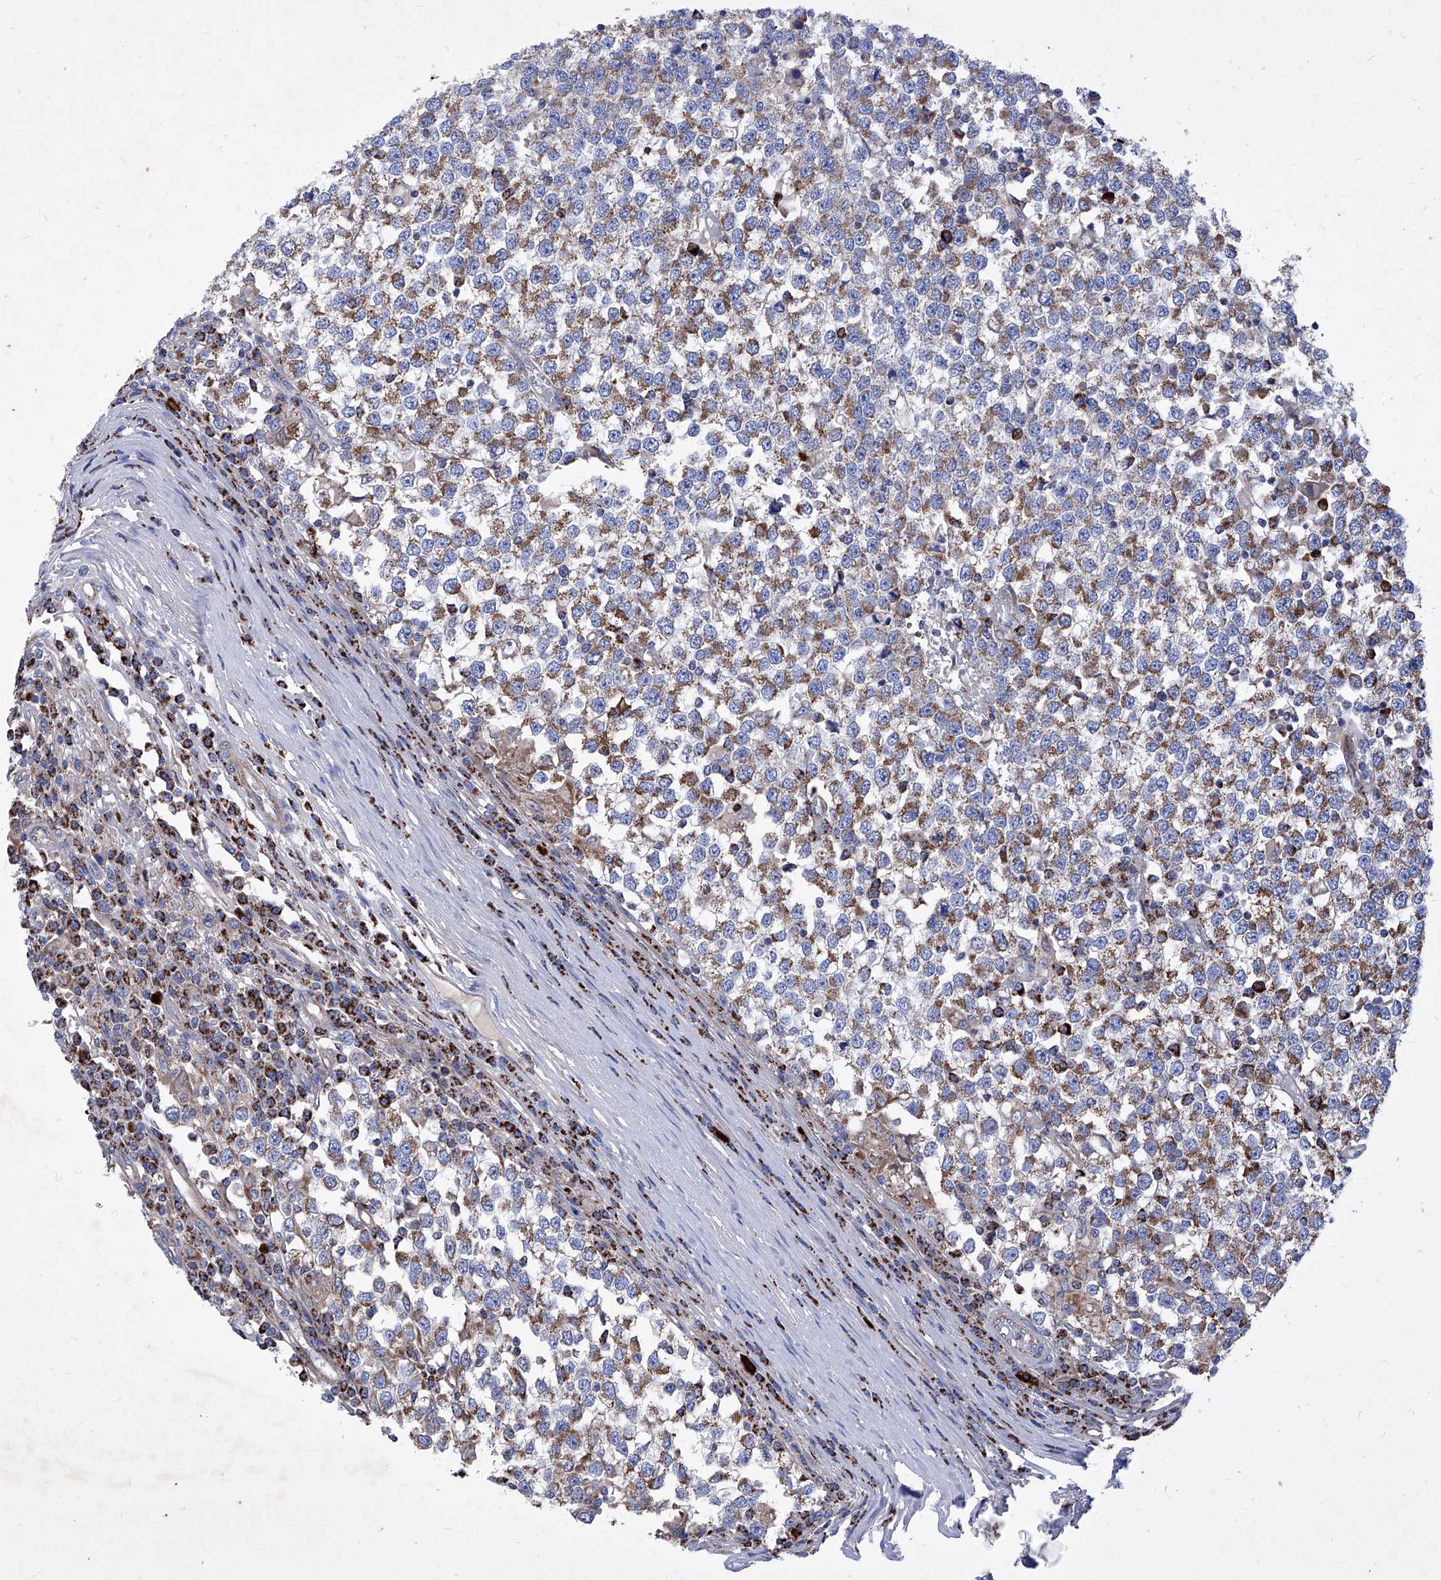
{"staining": {"intensity": "moderate", "quantity": ">75%", "location": "cytoplasmic/membranous"}, "tissue": "testis cancer", "cell_type": "Tumor cells", "image_type": "cancer", "snomed": [{"axis": "morphology", "description": "Seminoma, NOS"}, {"axis": "topography", "description": "Testis"}], "caption": "The image shows staining of testis cancer, revealing moderate cytoplasmic/membranous protein staining (brown color) within tumor cells.", "gene": "HRNR", "patient": {"sex": "male", "age": 65}}